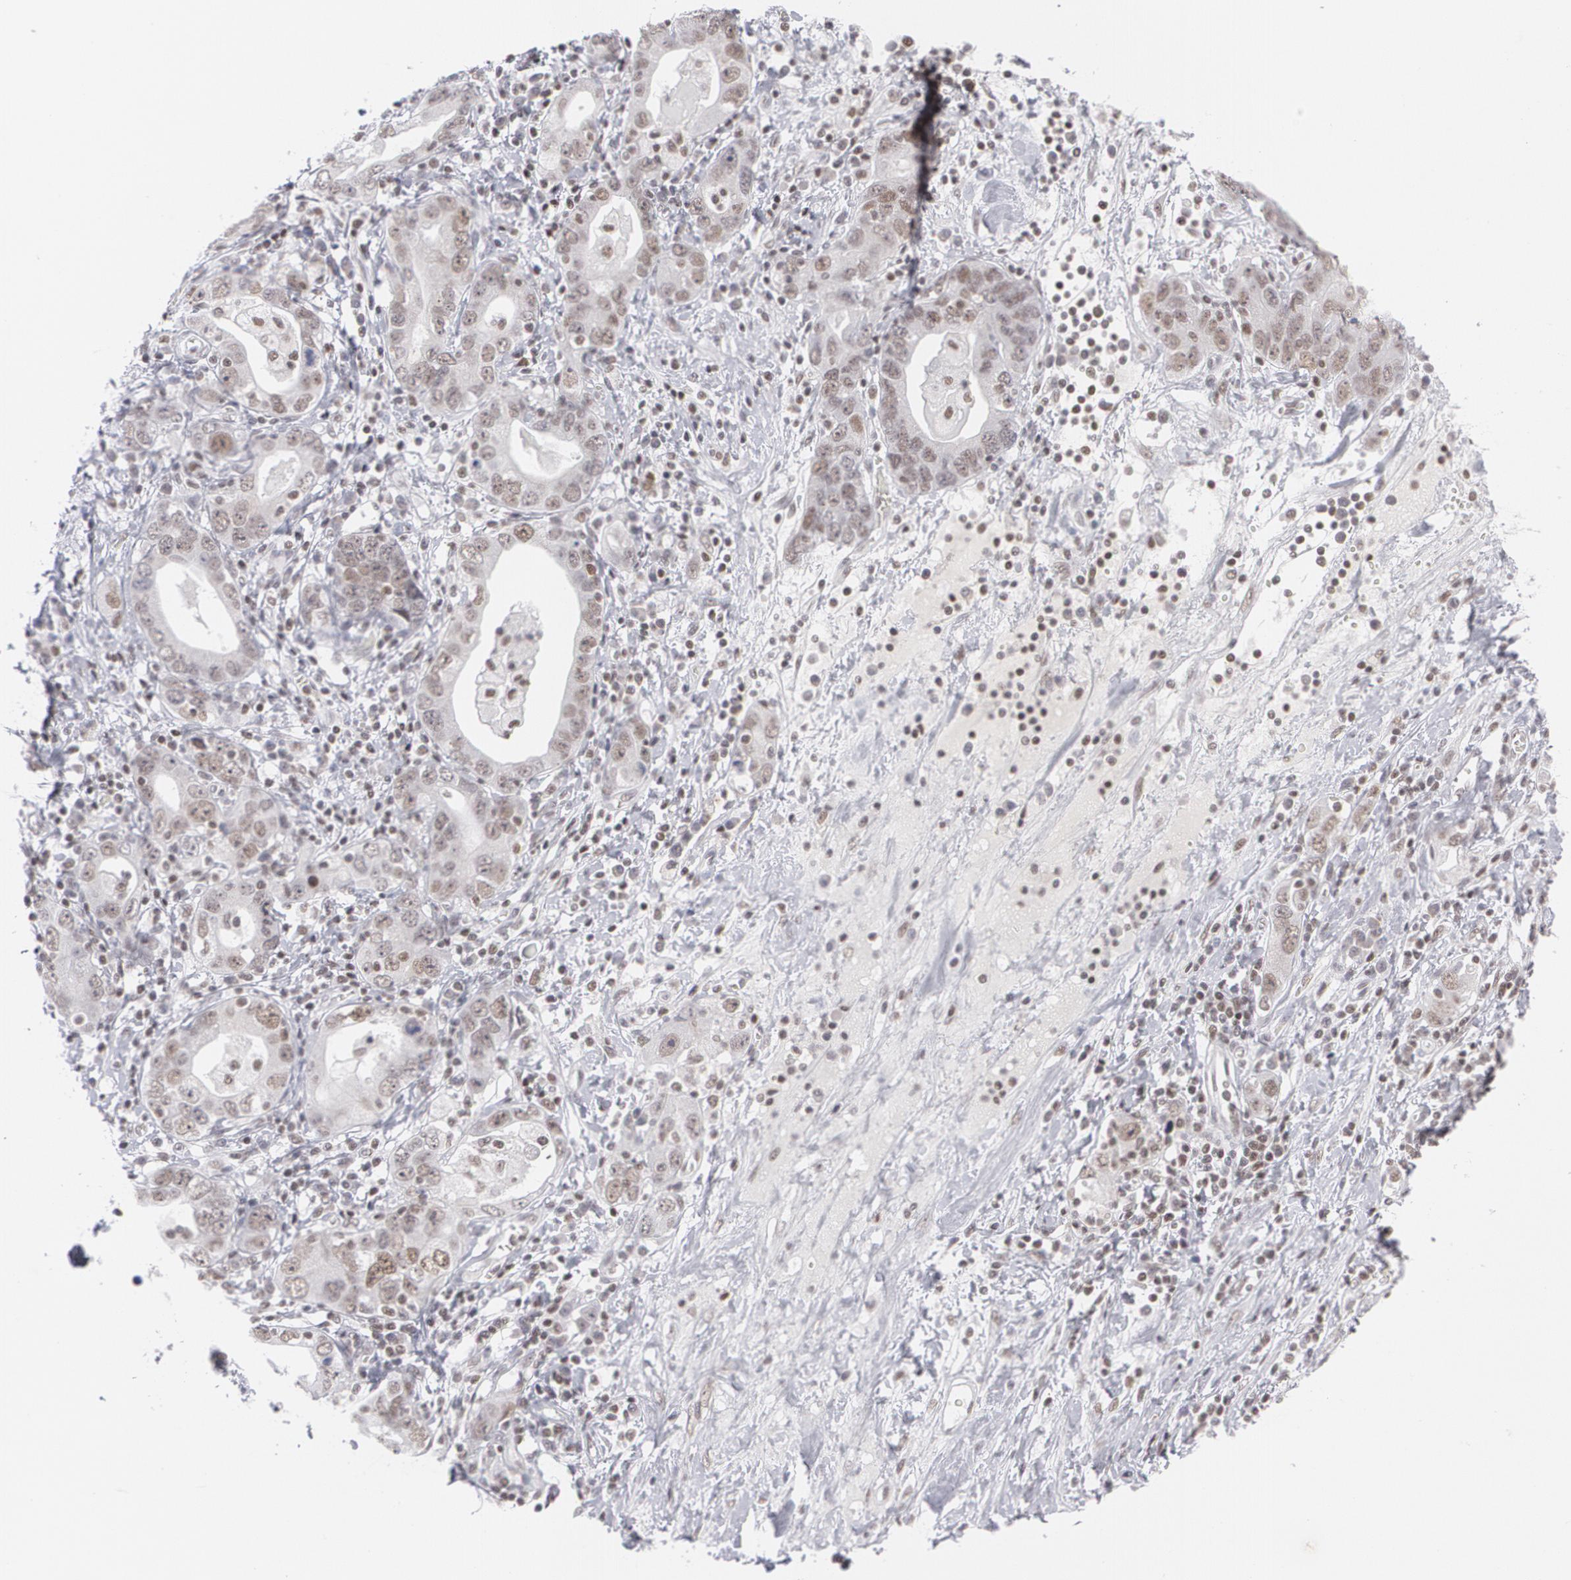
{"staining": {"intensity": "weak", "quantity": ">75%", "location": "nuclear"}, "tissue": "stomach cancer", "cell_type": "Tumor cells", "image_type": "cancer", "snomed": [{"axis": "morphology", "description": "Adenocarcinoma, NOS"}, {"axis": "topography", "description": "Stomach, lower"}], "caption": "Stomach cancer (adenocarcinoma) tissue reveals weak nuclear expression in about >75% of tumor cells, visualized by immunohistochemistry.", "gene": "MCL1", "patient": {"sex": "female", "age": 93}}